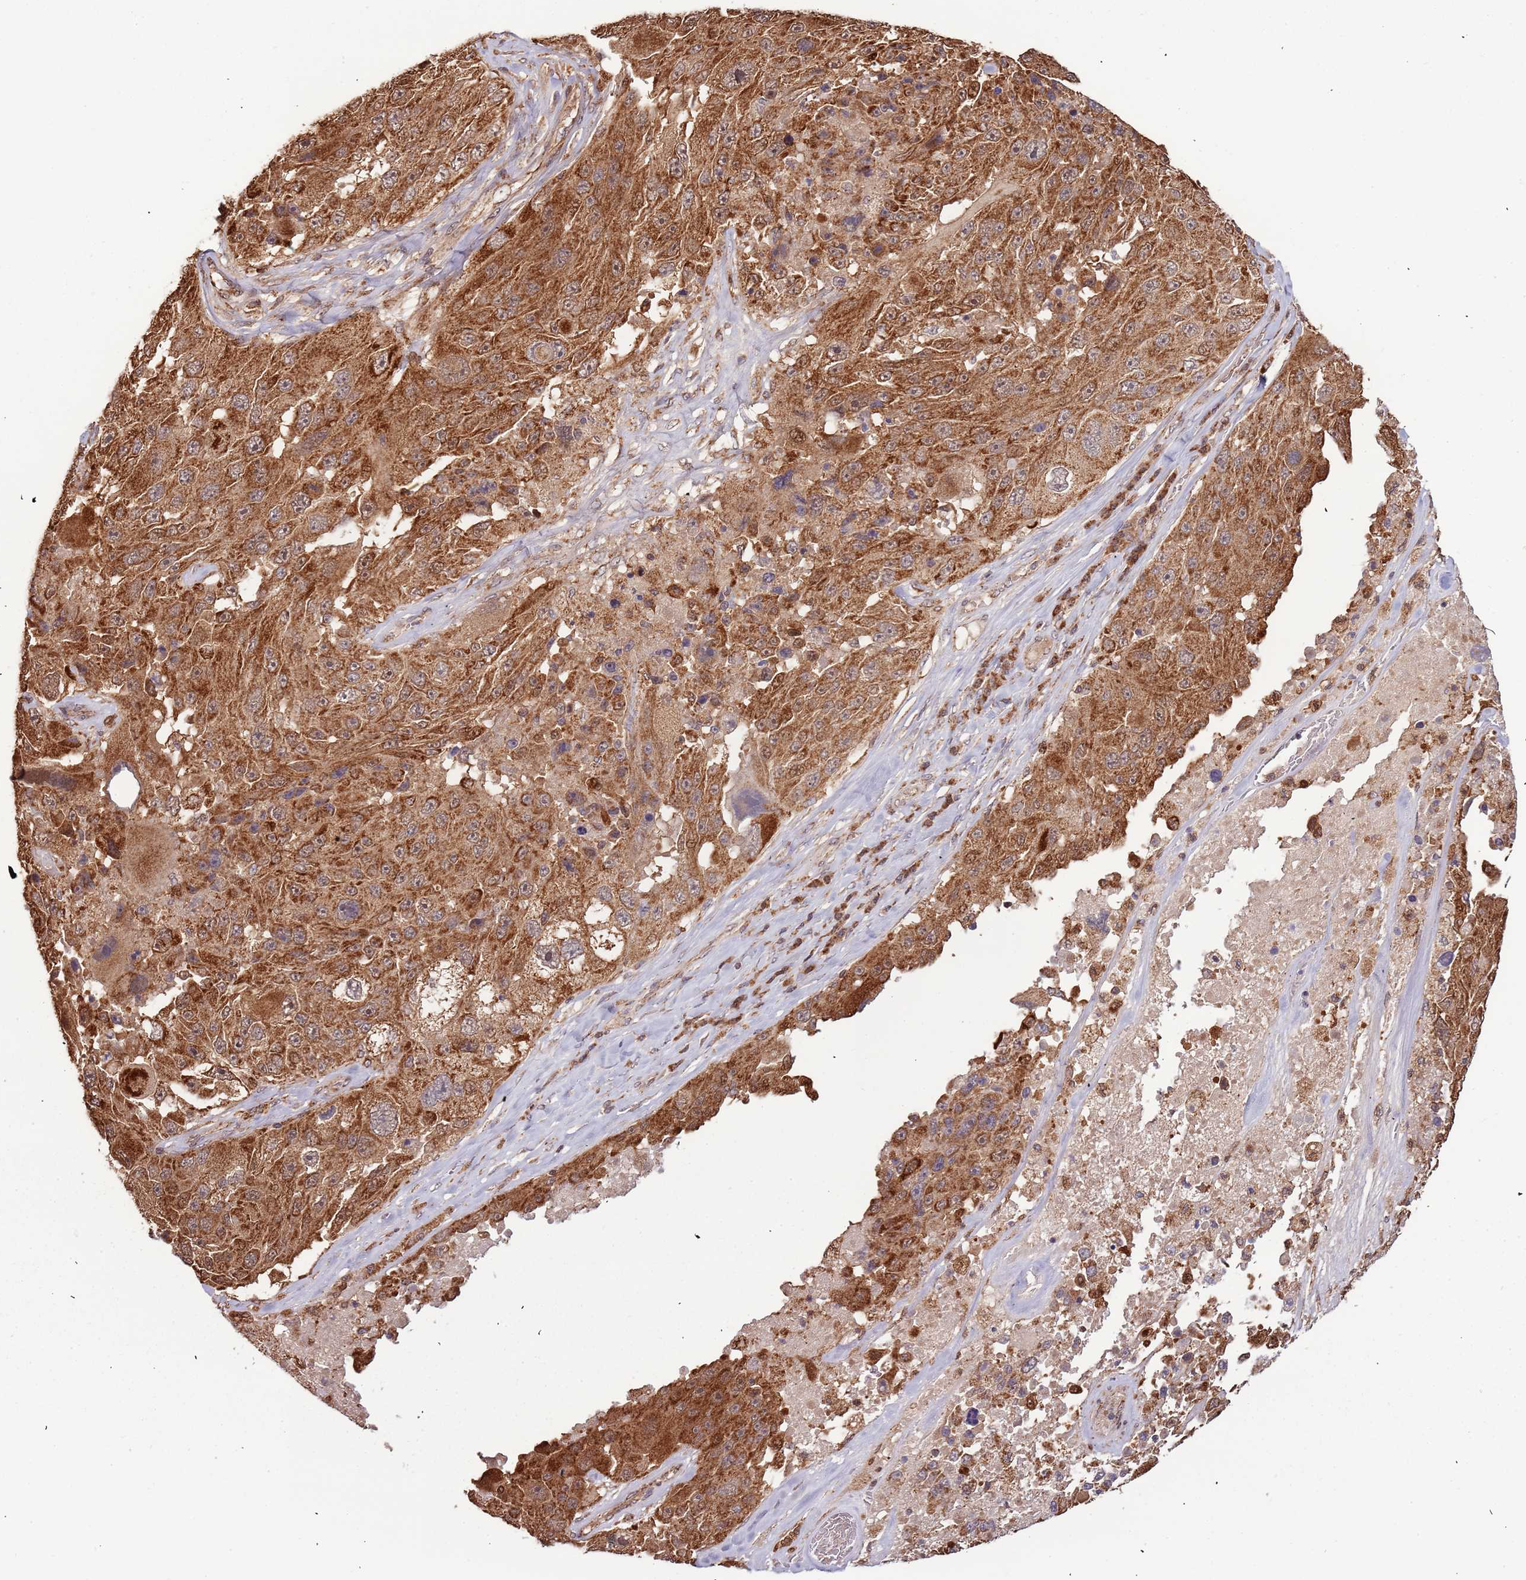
{"staining": {"intensity": "strong", "quantity": ">75%", "location": "cytoplasmic/membranous"}, "tissue": "melanoma", "cell_type": "Tumor cells", "image_type": "cancer", "snomed": [{"axis": "morphology", "description": "Malignant melanoma, Metastatic site"}, {"axis": "topography", "description": "Lymph node"}], "caption": "DAB immunohistochemical staining of melanoma reveals strong cytoplasmic/membranous protein positivity in about >75% of tumor cells.", "gene": "IL17RD", "patient": {"sex": "male", "age": 62}}